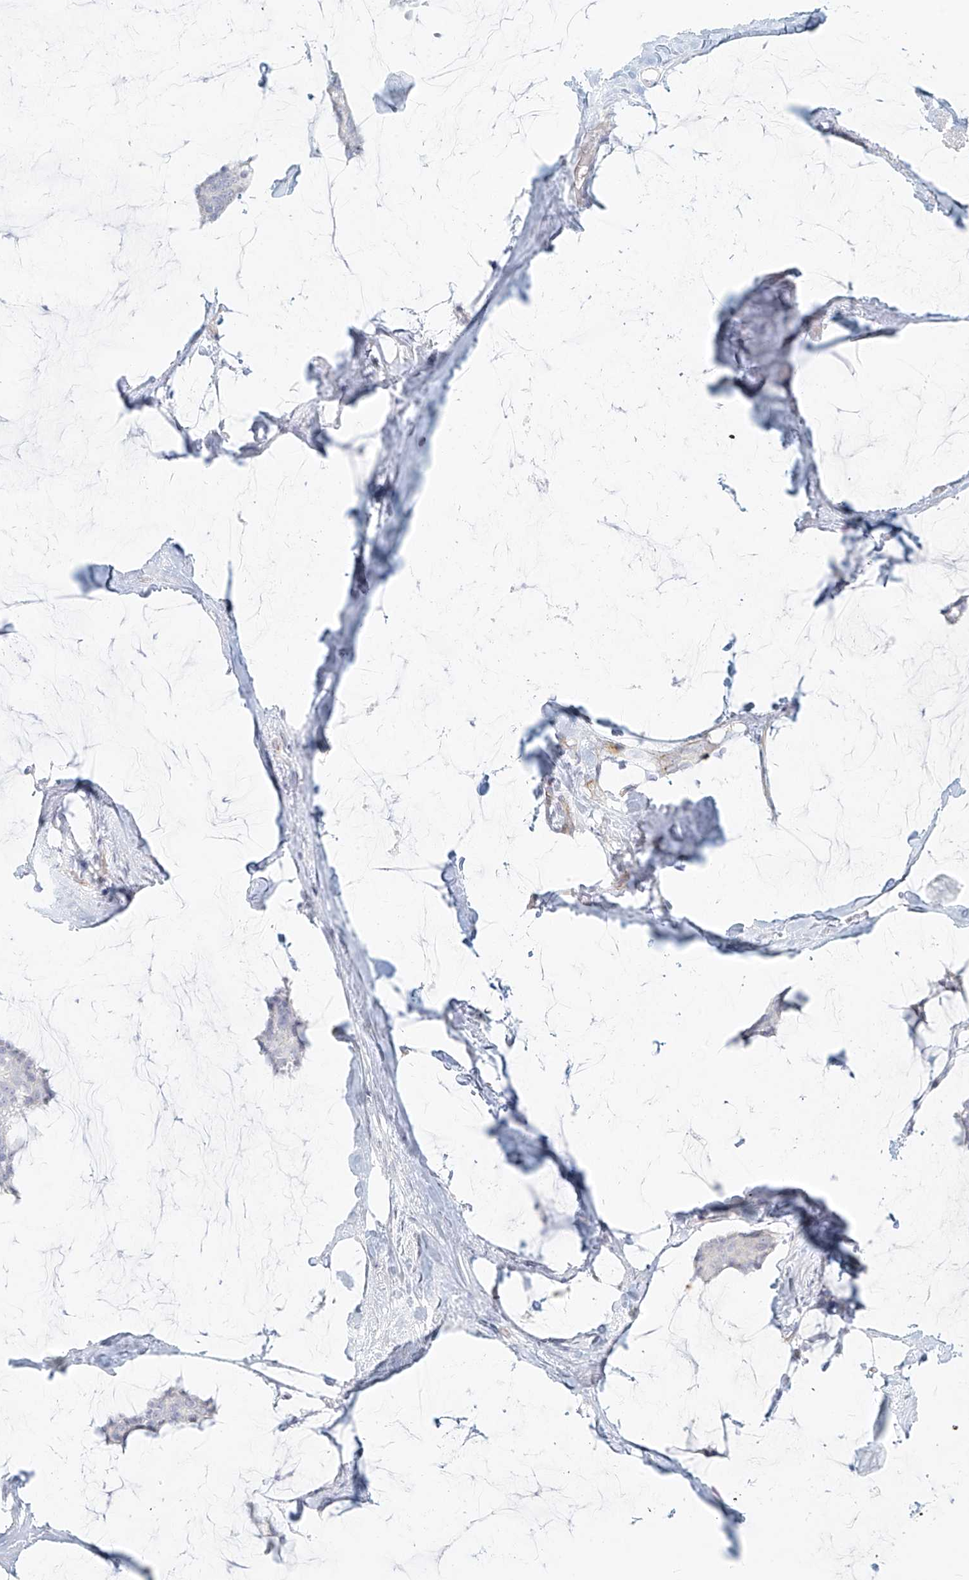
{"staining": {"intensity": "negative", "quantity": "none", "location": "none"}, "tissue": "breast cancer", "cell_type": "Tumor cells", "image_type": "cancer", "snomed": [{"axis": "morphology", "description": "Duct carcinoma"}, {"axis": "topography", "description": "Breast"}], "caption": "Breast cancer was stained to show a protein in brown. There is no significant positivity in tumor cells.", "gene": "ITPKB", "patient": {"sex": "female", "age": 93}}